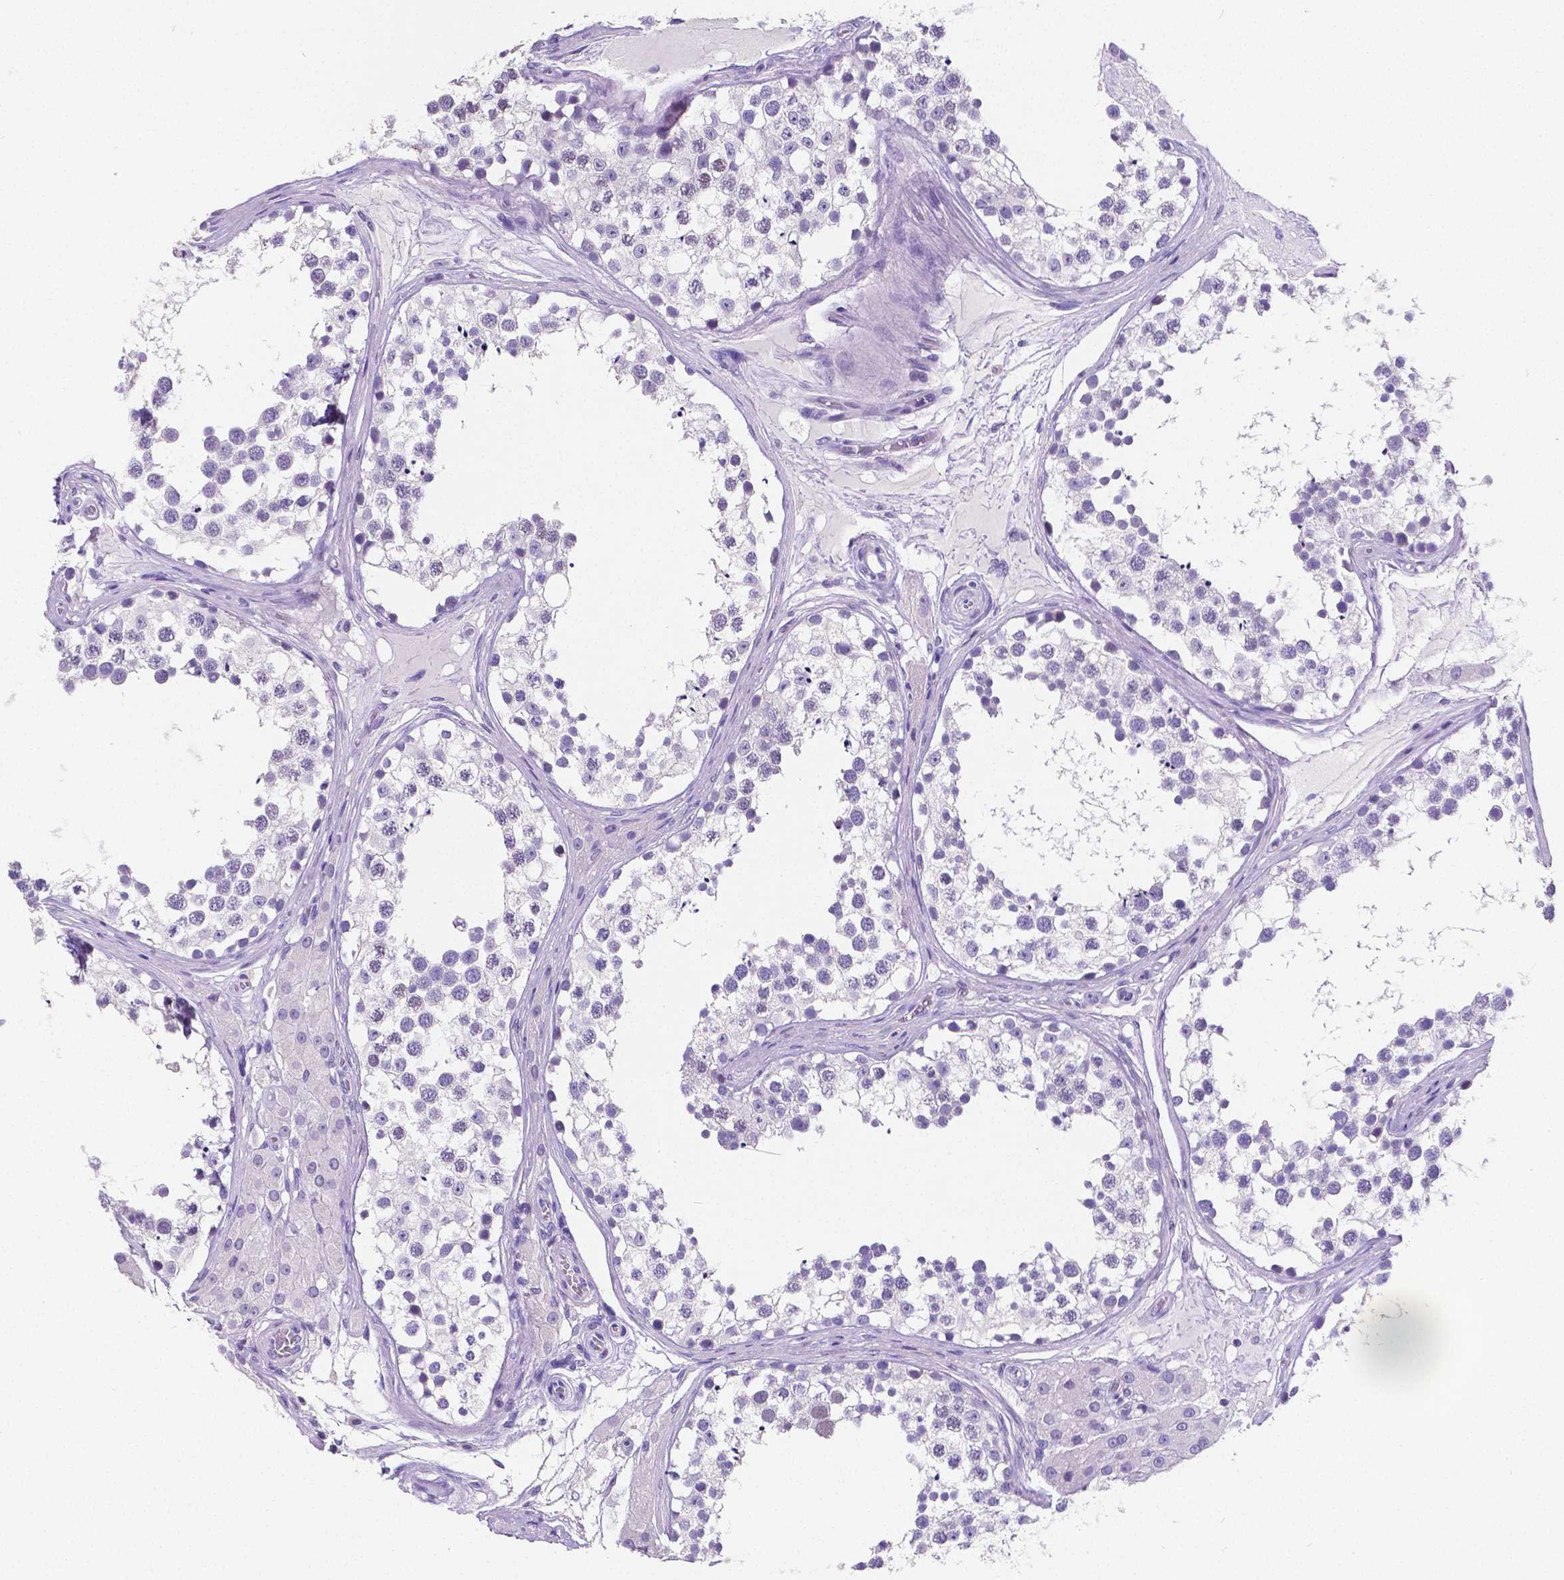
{"staining": {"intensity": "weak", "quantity": "<25%", "location": "nuclear"}, "tissue": "testis", "cell_type": "Cells in seminiferous ducts", "image_type": "normal", "snomed": [{"axis": "morphology", "description": "Normal tissue, NOS"}, {"axis": "morphology", "description": "Seminoma, NOS"}, {"axis": "topography", "description": "Testis"}], "caption": "The immunohistochemistry (IHC) image has no significant staining in cells in seminiferous ducts of testis. (Immunohistochemistry (ihc), brightfield microscopy, high magnification).", "gene": "SATB2", "patient": {"sex": "male", "age": 65}}